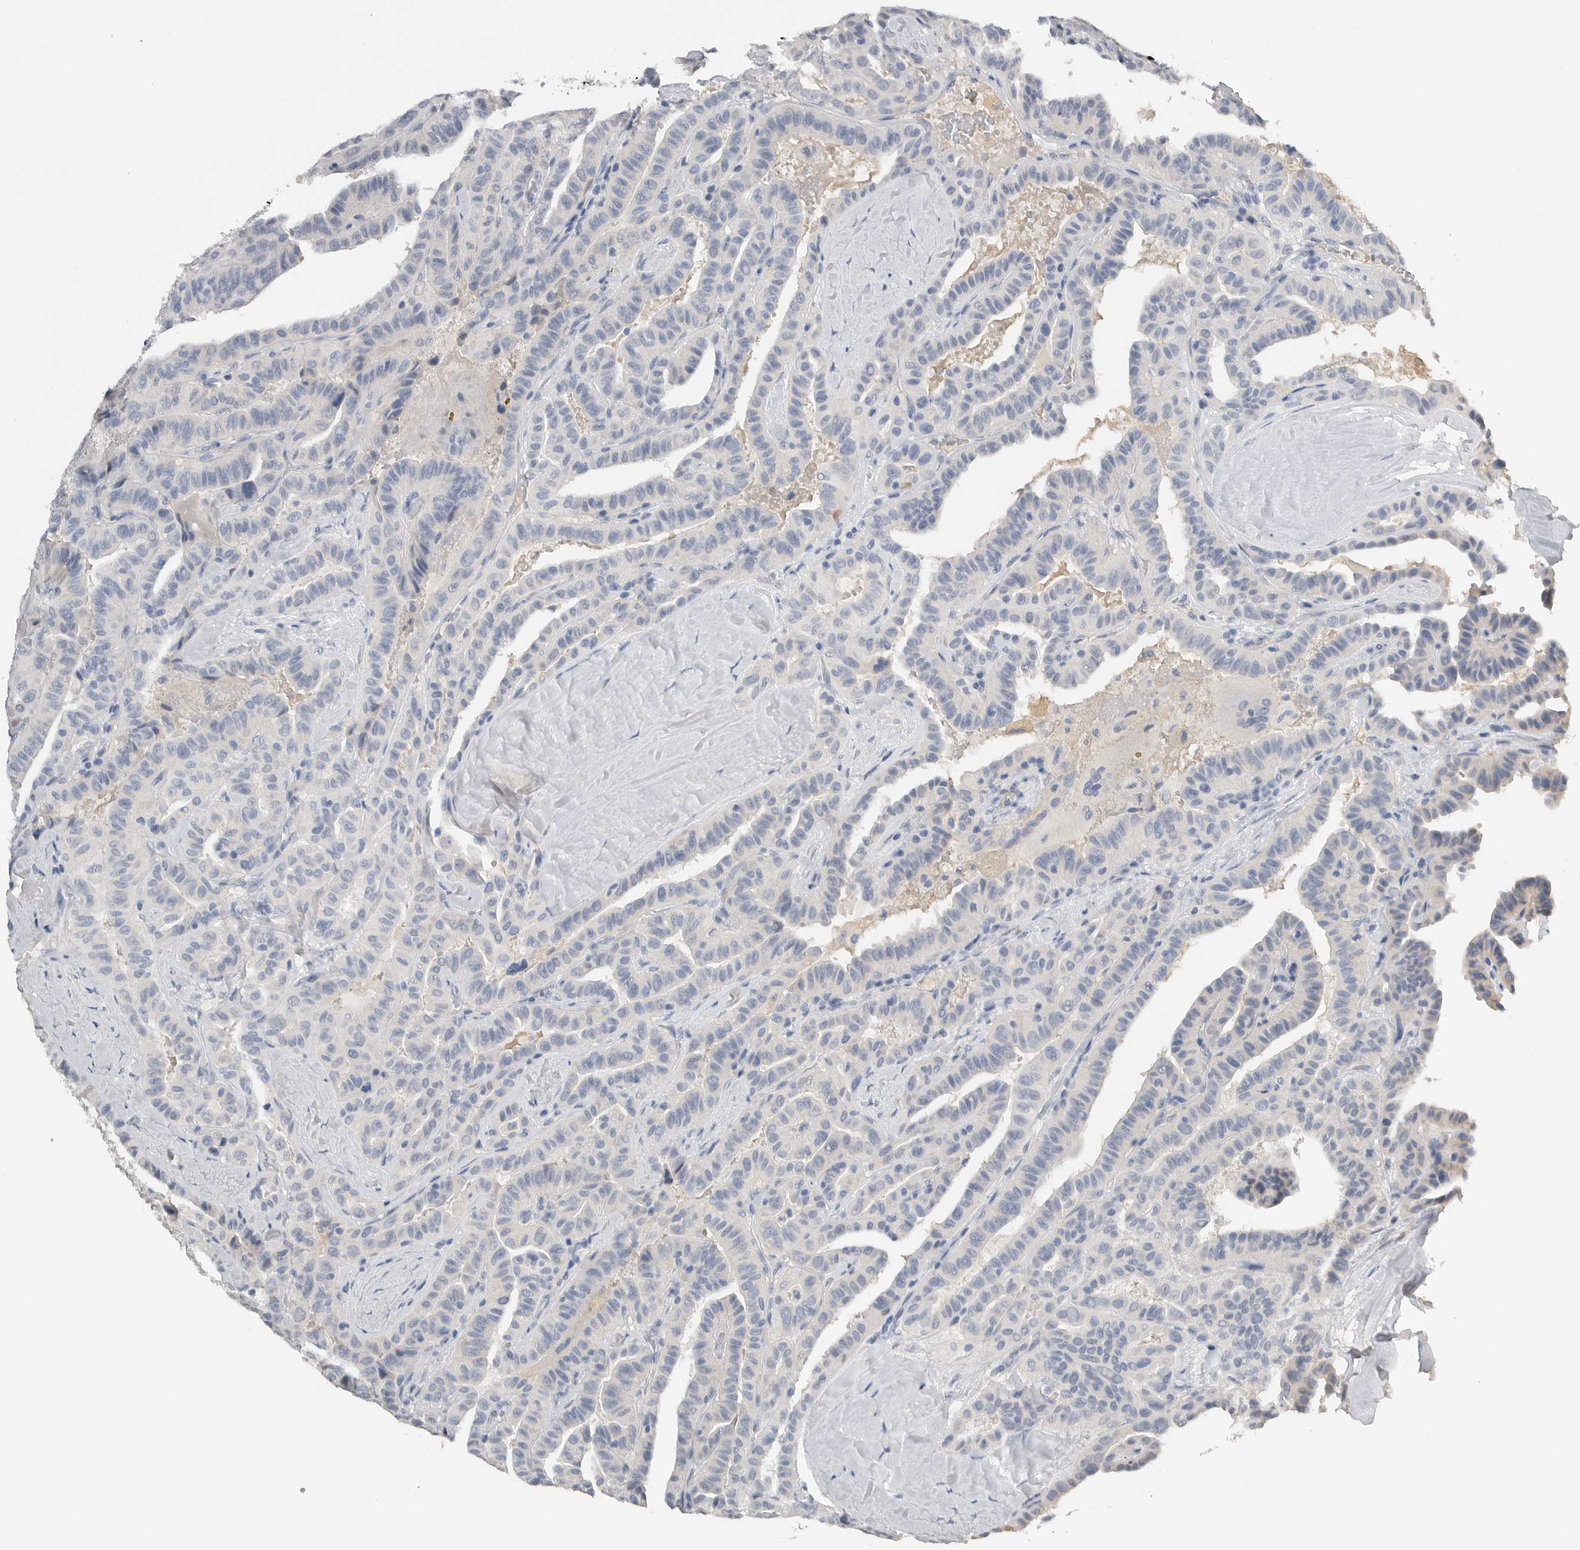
{"staining": {"intensity": "negative", "quantity": "none", "location": "none"}, "tissue": "thyroid cancer", "cell_type": "Tumor cells", "image_type": "cancer", "snomed": [{"axis": "morphology", "description": "Papillary adenocarcinoma, NOS"}, {"axis": "topography", "description": "Thyroid gland"}], "caption": "Photomicrograph shows no significant protein staining in tumor cells of thyroid papillary adenocarcinoma. The staining is performed using DAB brown chromogen with nuclei counter-stained in using hematoxylin.", "gene": "FABP6", "patient": {"sex": "male", "age": 77}}